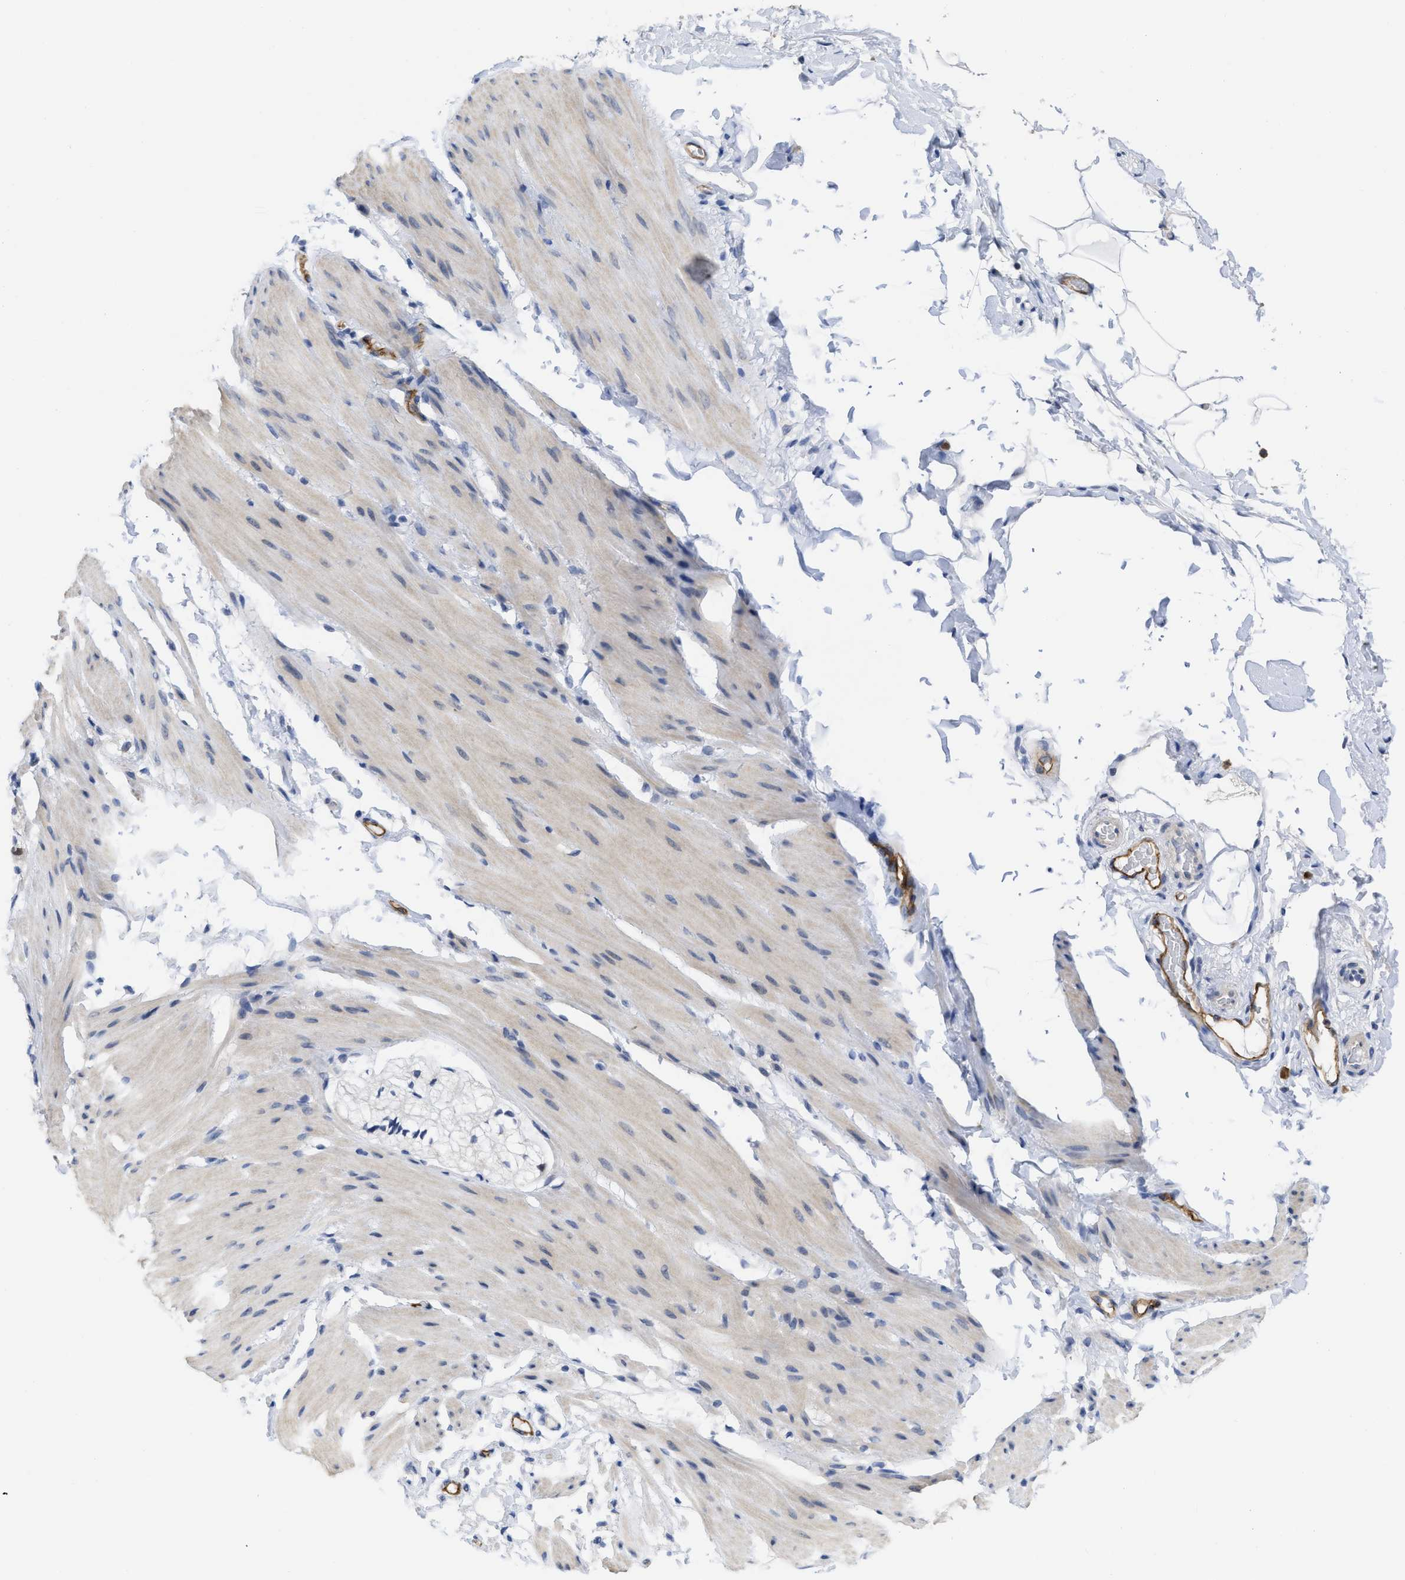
{"staining": {"intensity": "weak", "quantity": "<25%", "location": "cytoplasmic/membranous"}, "tissue": "smooth muscle", "cell_type": "Smooth muscle cells", "image_type": "normal", "snomed": [{"axis": "morphology", "description": "Normal tissue, NOS"}, {"axis": "topography", "description": "Smooth muscle"}, {"axis": "topography", "description": "Colon"}], "caption": "DAB (3,3'-diaminobenzidine) immunohistochemical staining of normal smooth muscle demonstrates no significant expression in smooth muscle cells.", "gene": "ACKR1", "patient": {"sex": "male", "age": 67}}